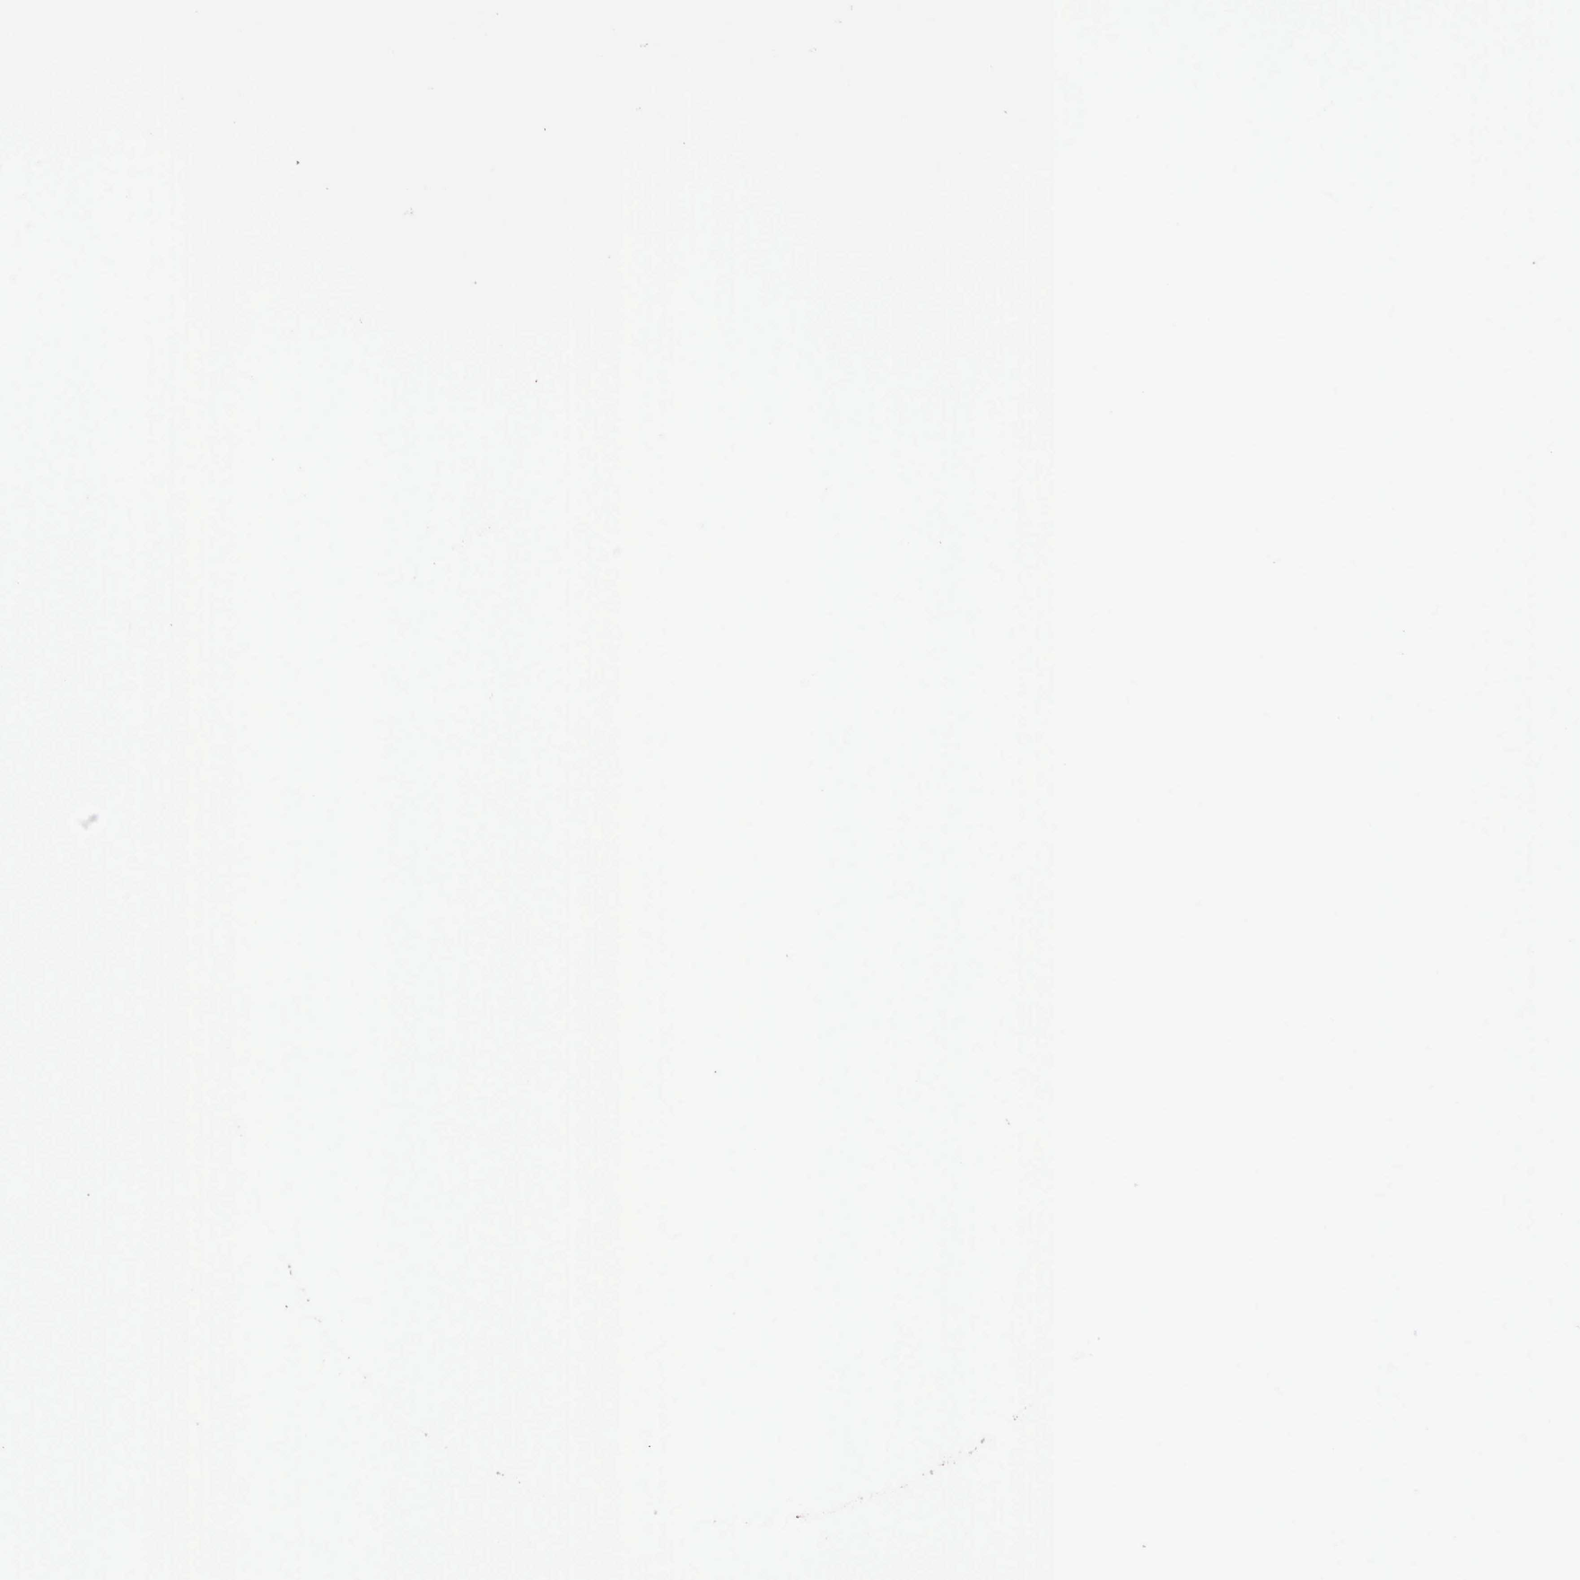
{"staining": {"intensity": "moderate", "quantity": ">75%", "location": "cytoplasmic/membranous"}, "tissue": "urothelial cancer", "cell_type": "Tumor cells", "image_type": "cancer", "snomed": [{"axis": "morphology", "description": "Urothelial carcinoma, Low grade"}, {"axis": "topography", "description": "Urinary bladder"}], "caption": "DAB immunohistochemical staining of human urothelial carcinoma (low-grade) reveals moderate cytoplasmic/membranous protein staining in about >75% of tumor cells. (DAB IHC, brown staining for protein, blue staining for nuclei).", "gene": "MTHFD1", "patient": {"sex": "male", "age": 85}}